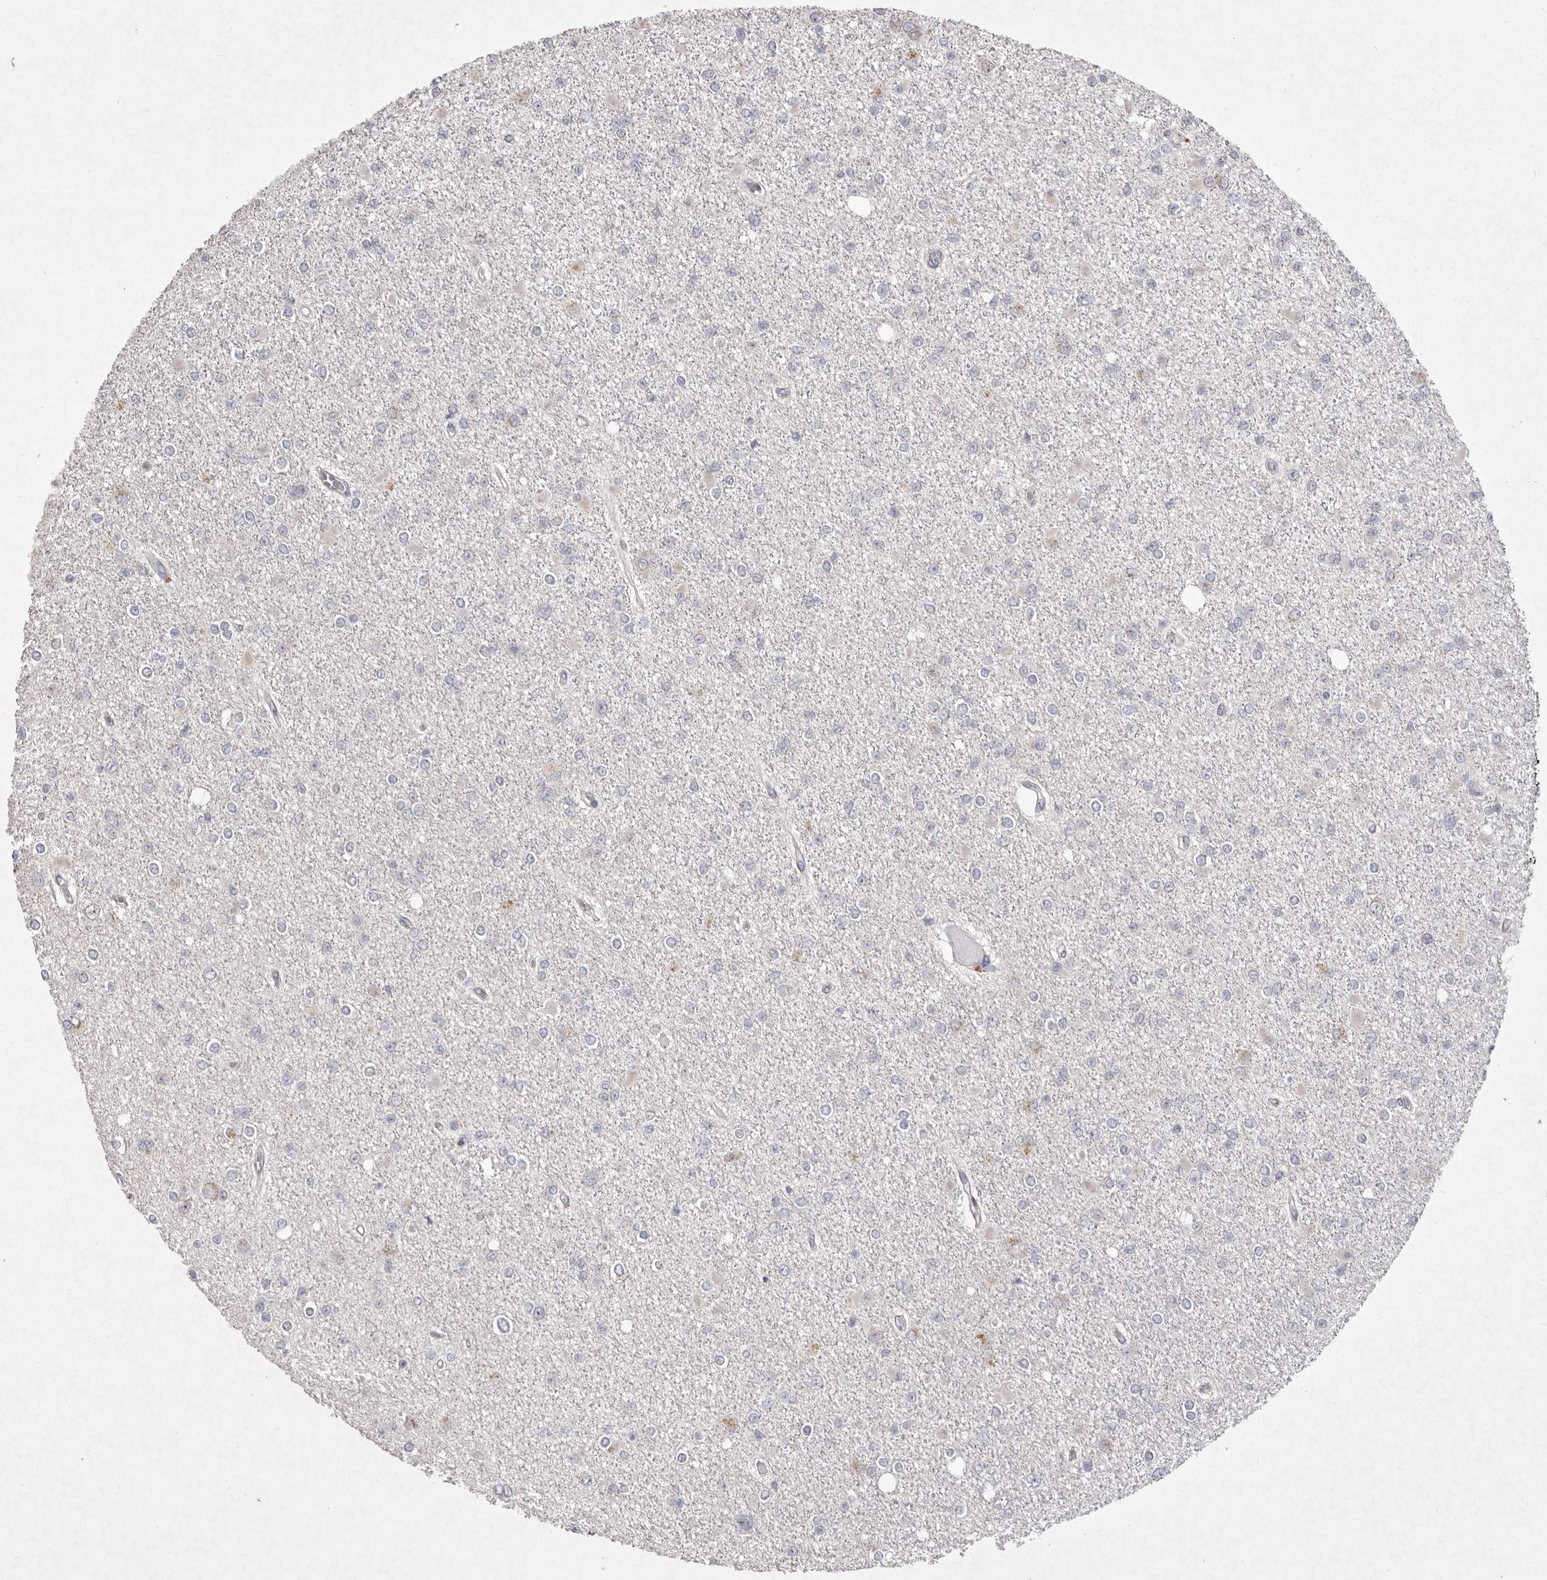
{"staining": {"intensity": "negative", "quantity": "none", "location": "none"}, "tissue": "glioma", "cell_type": "Tumor cells", "image_type": "cancer", "snomed": [{"axis": "morphology", "description": "Glioma, malignant, Low grade"}, {"axis": "topography", "description": "Brain"}], "caption": "Immunohistochemical staining of glioma demonstrates no significant staining in tumor cells. (Stains: DAB immunohistochemistry with hematoxylin counter stain, Microscopy: brightfield microscopy at high magnification).", "gene": "P2RX6", "patient": {"sex": "female", "age": 22}}